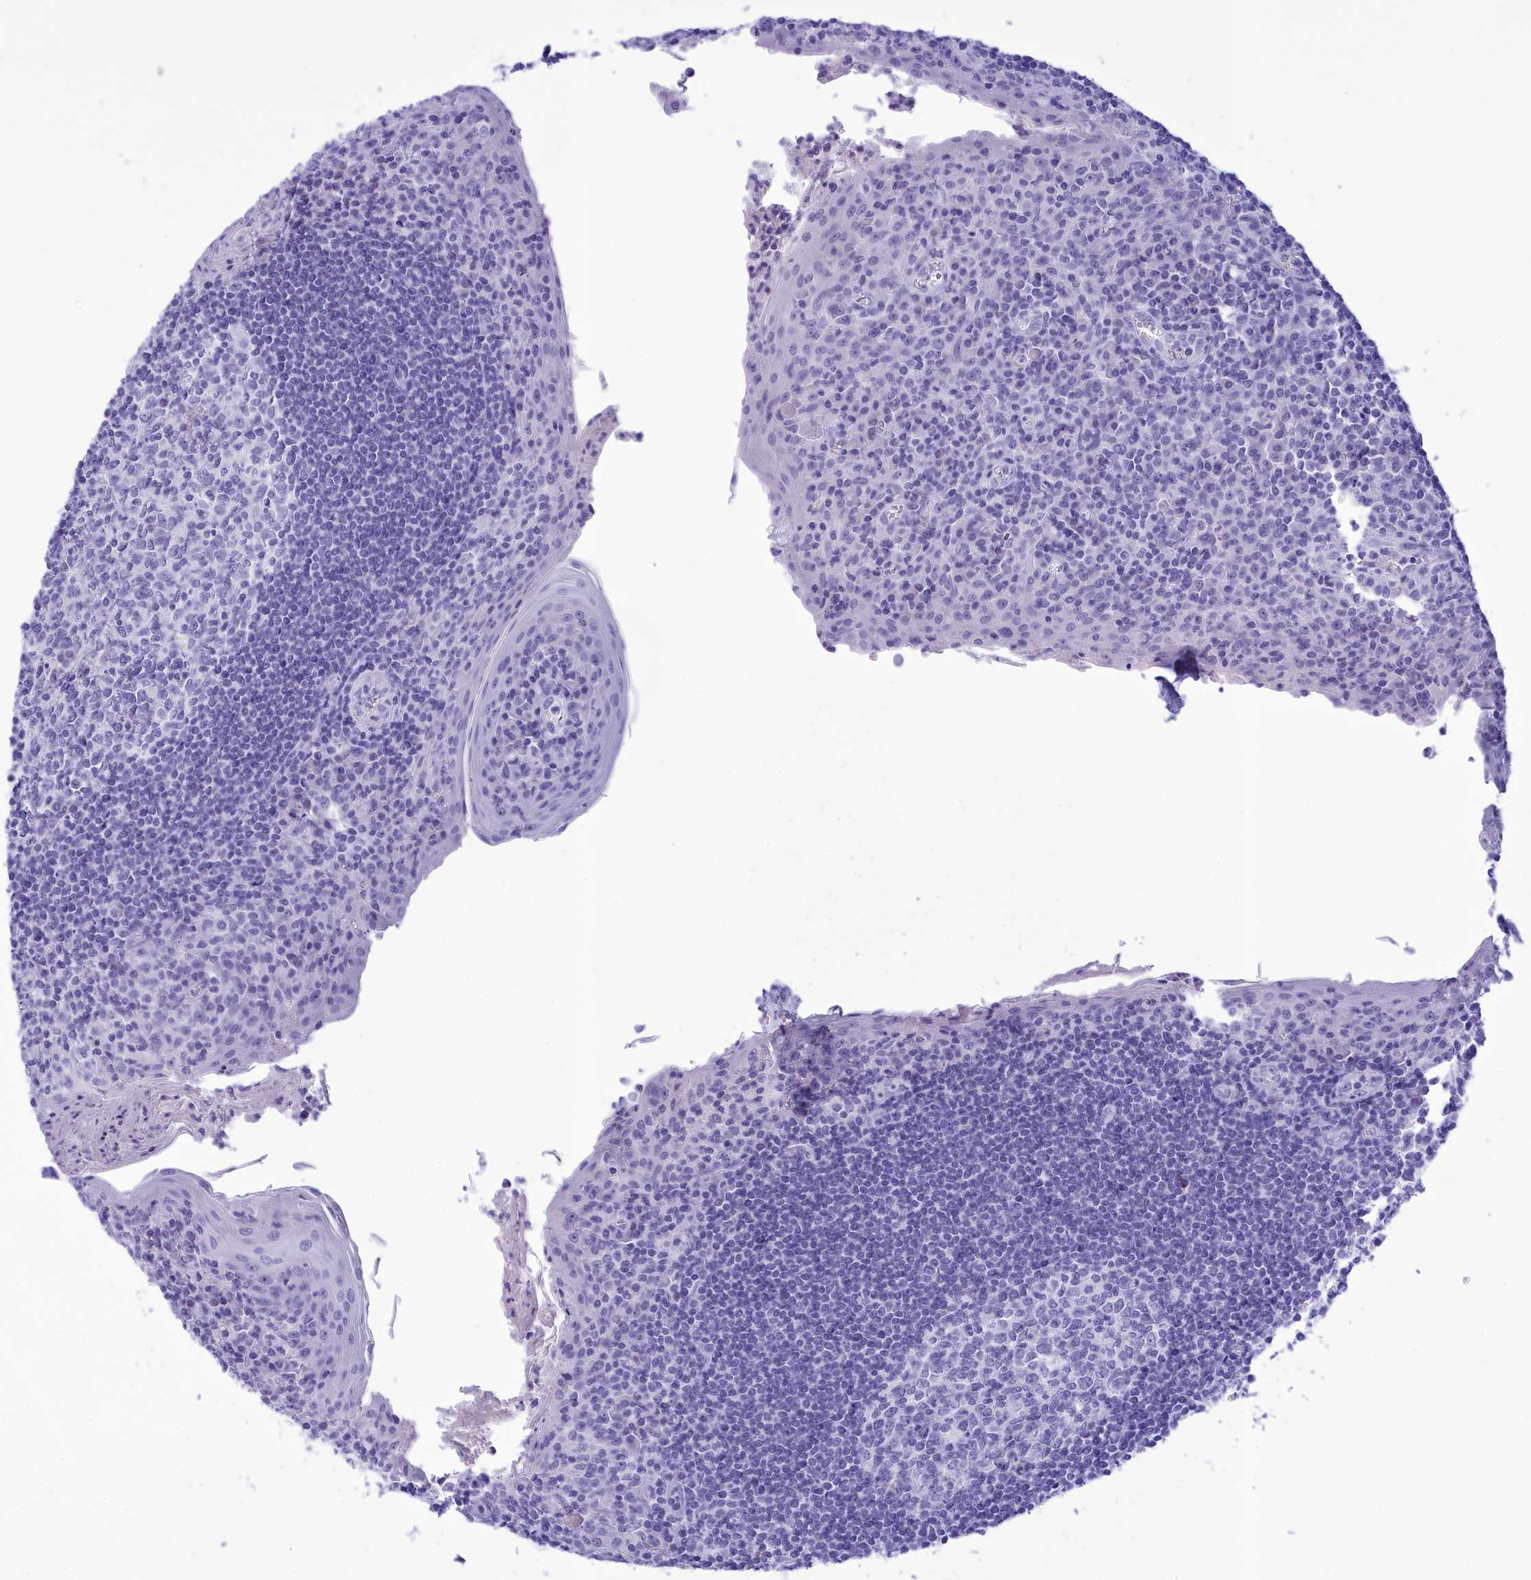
{"staining": {"intensity": "negative", "quantity": "none", "location": "none"}, "tissue": "tonsil", "cell_type": "Germinal center cells", "image_type": "normal", "snomed": [{"axis": "morphology", "description": "Normal tissue, NOS"}, {"axis": "topography", "description": "Tonsil"}], "caption": "The immunohistochemistry (IHC) photomicrograph has no significant expression in germinal center cells of tonsil. (DAB immunohistochemistry (IHC), high magnification).", "gene": "BRI3", "patient": {"sex": "male", "age": 27}}